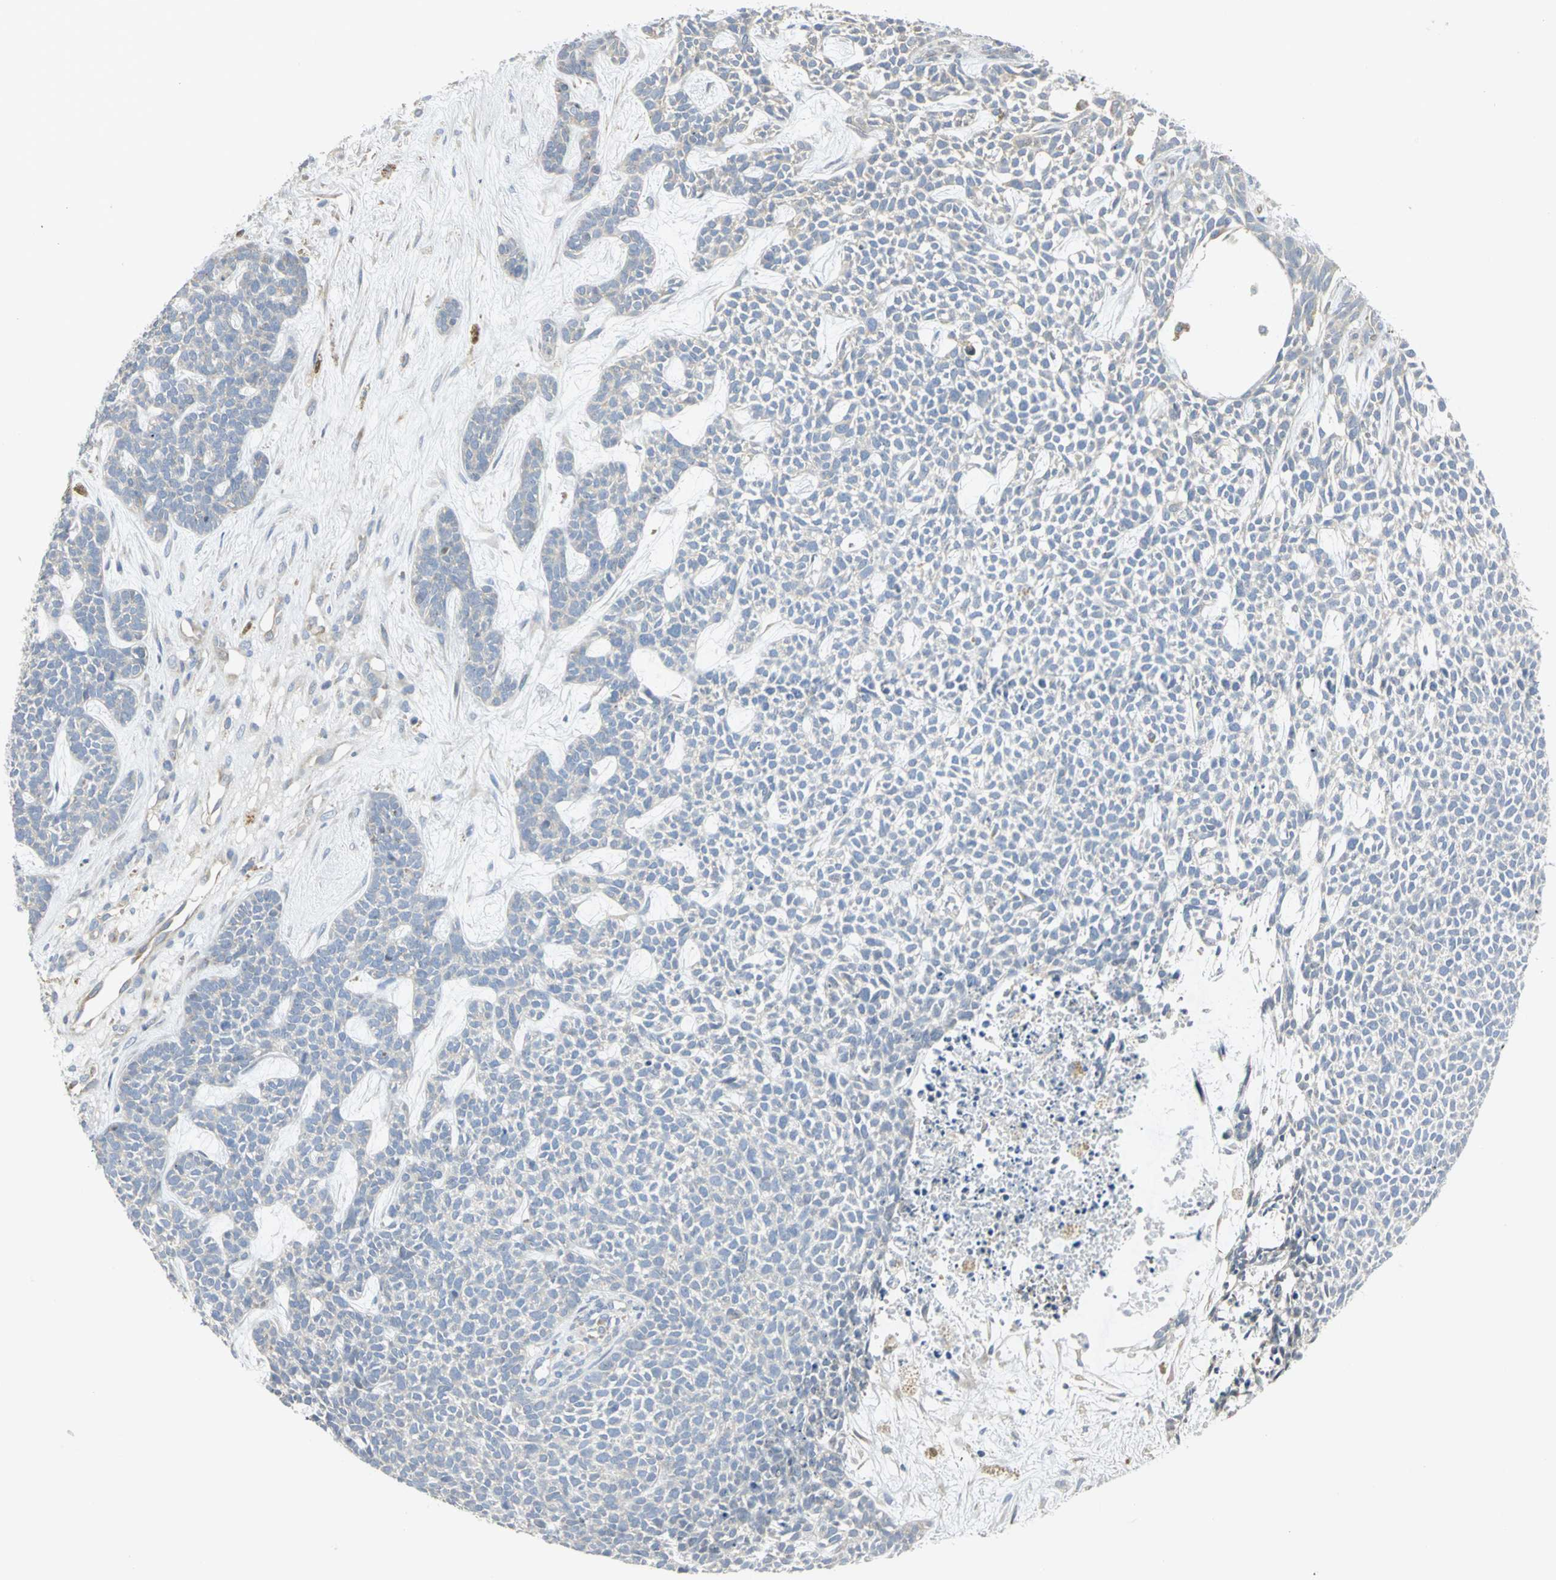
{"staining": {"intensity": "negative", "quantity": "none", "location": "none"}, "tissue": "skin cancer", "cell_type": "Tumor cells", "image_type": "cancer", "snomed": [{"axis": "morphology", "description": "Basal cell carcinoma"}, {"axis": "topography", "description": "Skin"}], "caption": "Immunohistochemistry of basal cell carcinoma (skin) demonstrates no expression in tumor cells. (Immunohistochemistry (ihc), brightfield microscopy, high magnification).", "gene": "ANK1", "patient": {"sex": "female", "age": 84}}